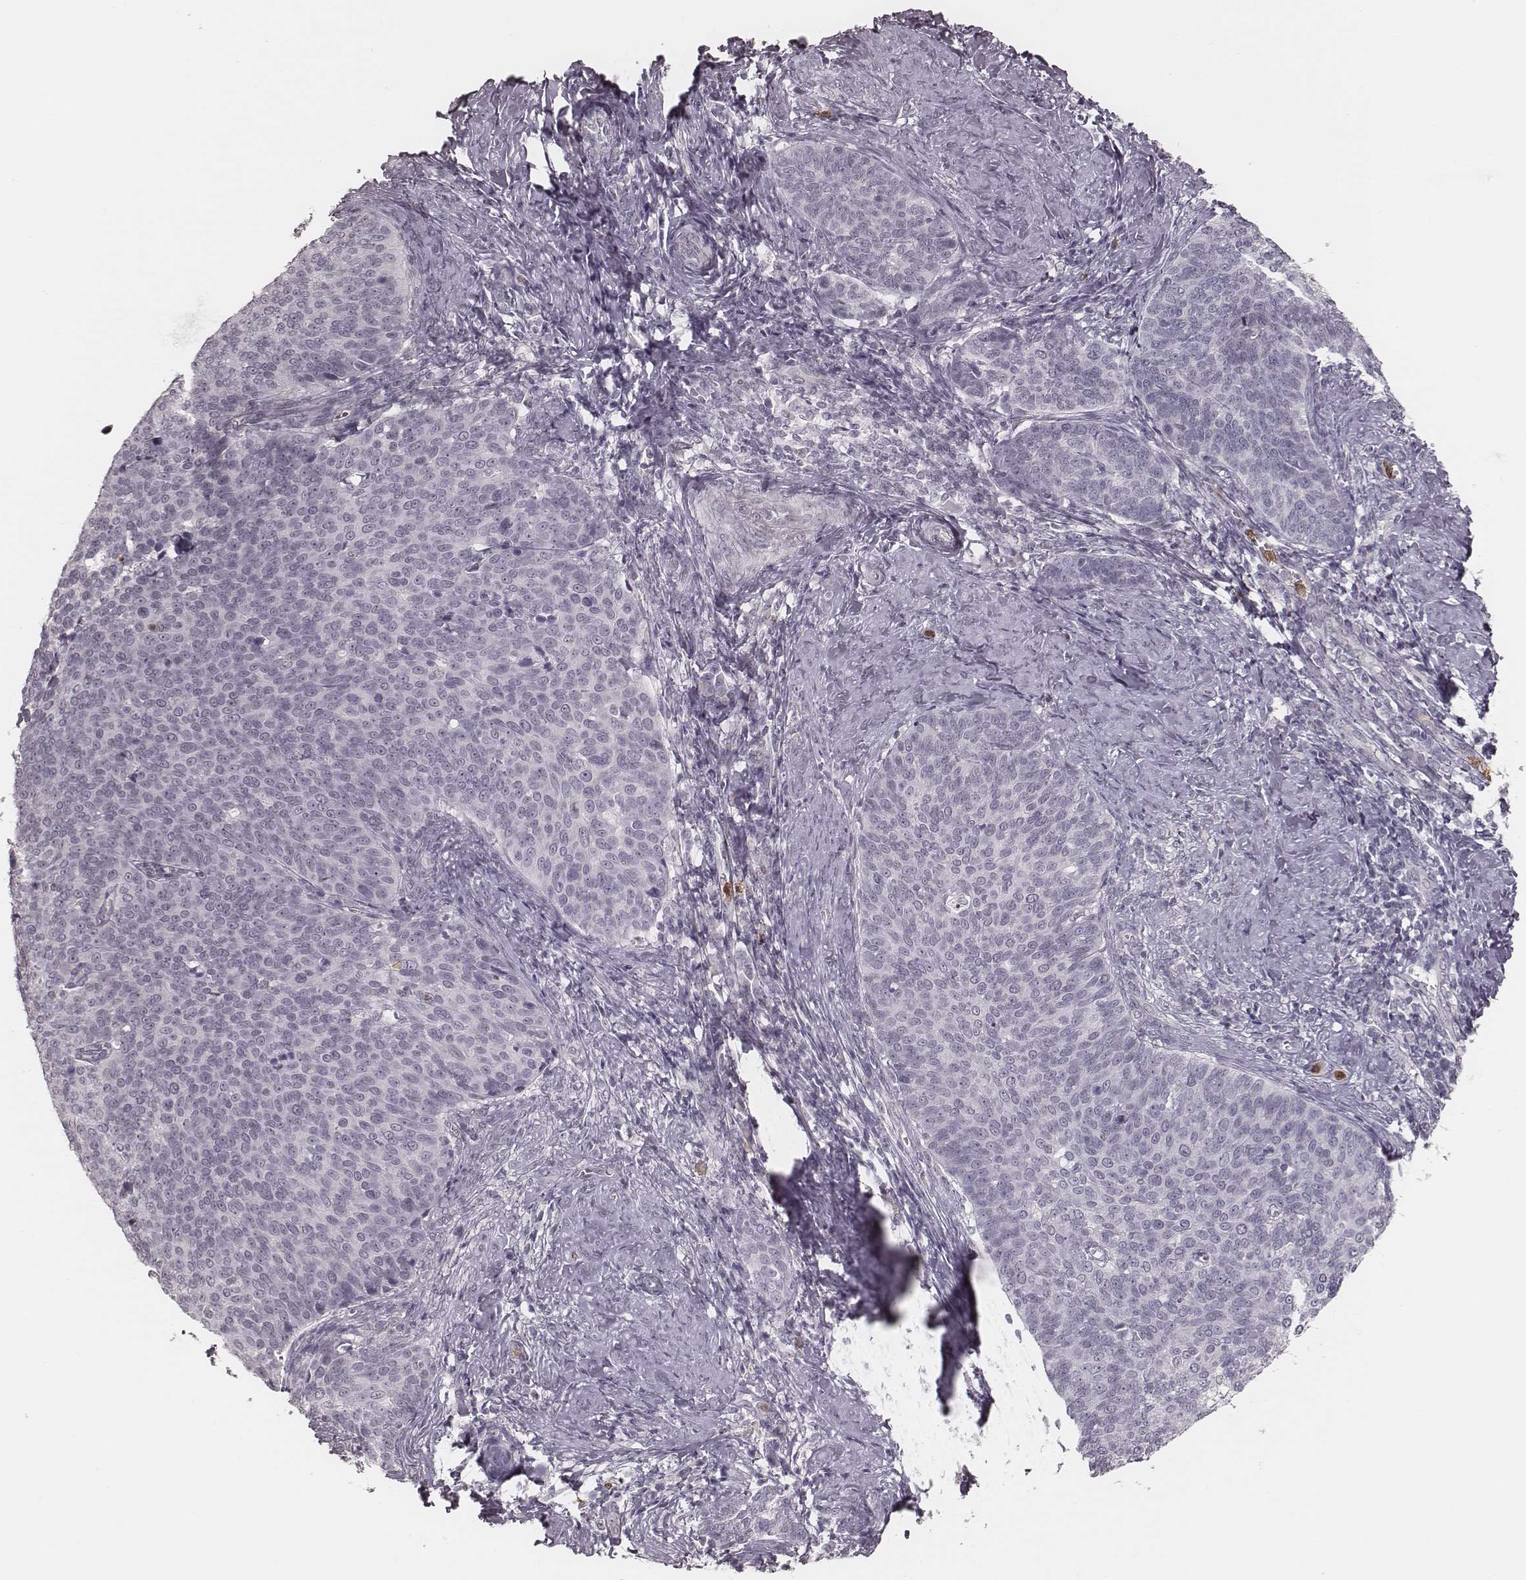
{"staining": {"intensity": "negative", "quantity": "none", "location": "none"}, "tissue": "cervical cancer", "cell_type": "Tumor cells", "image_type": "cancer", "snomed": [{"axis": "morphology", "description": "Normal tissue, NOS"}, {"axis": "morphology", "description": "Squamous cell carcinoma, NOS"}, {"axis": "topography", "description": "Cervix"}], "caption": "Photomicrograph shows no protein expression in tumor cells of cervical cancer (squamous cell carcinoma) tissue.", "gene": "KITLG", "patient": {"sex": "female", "age": 39}}